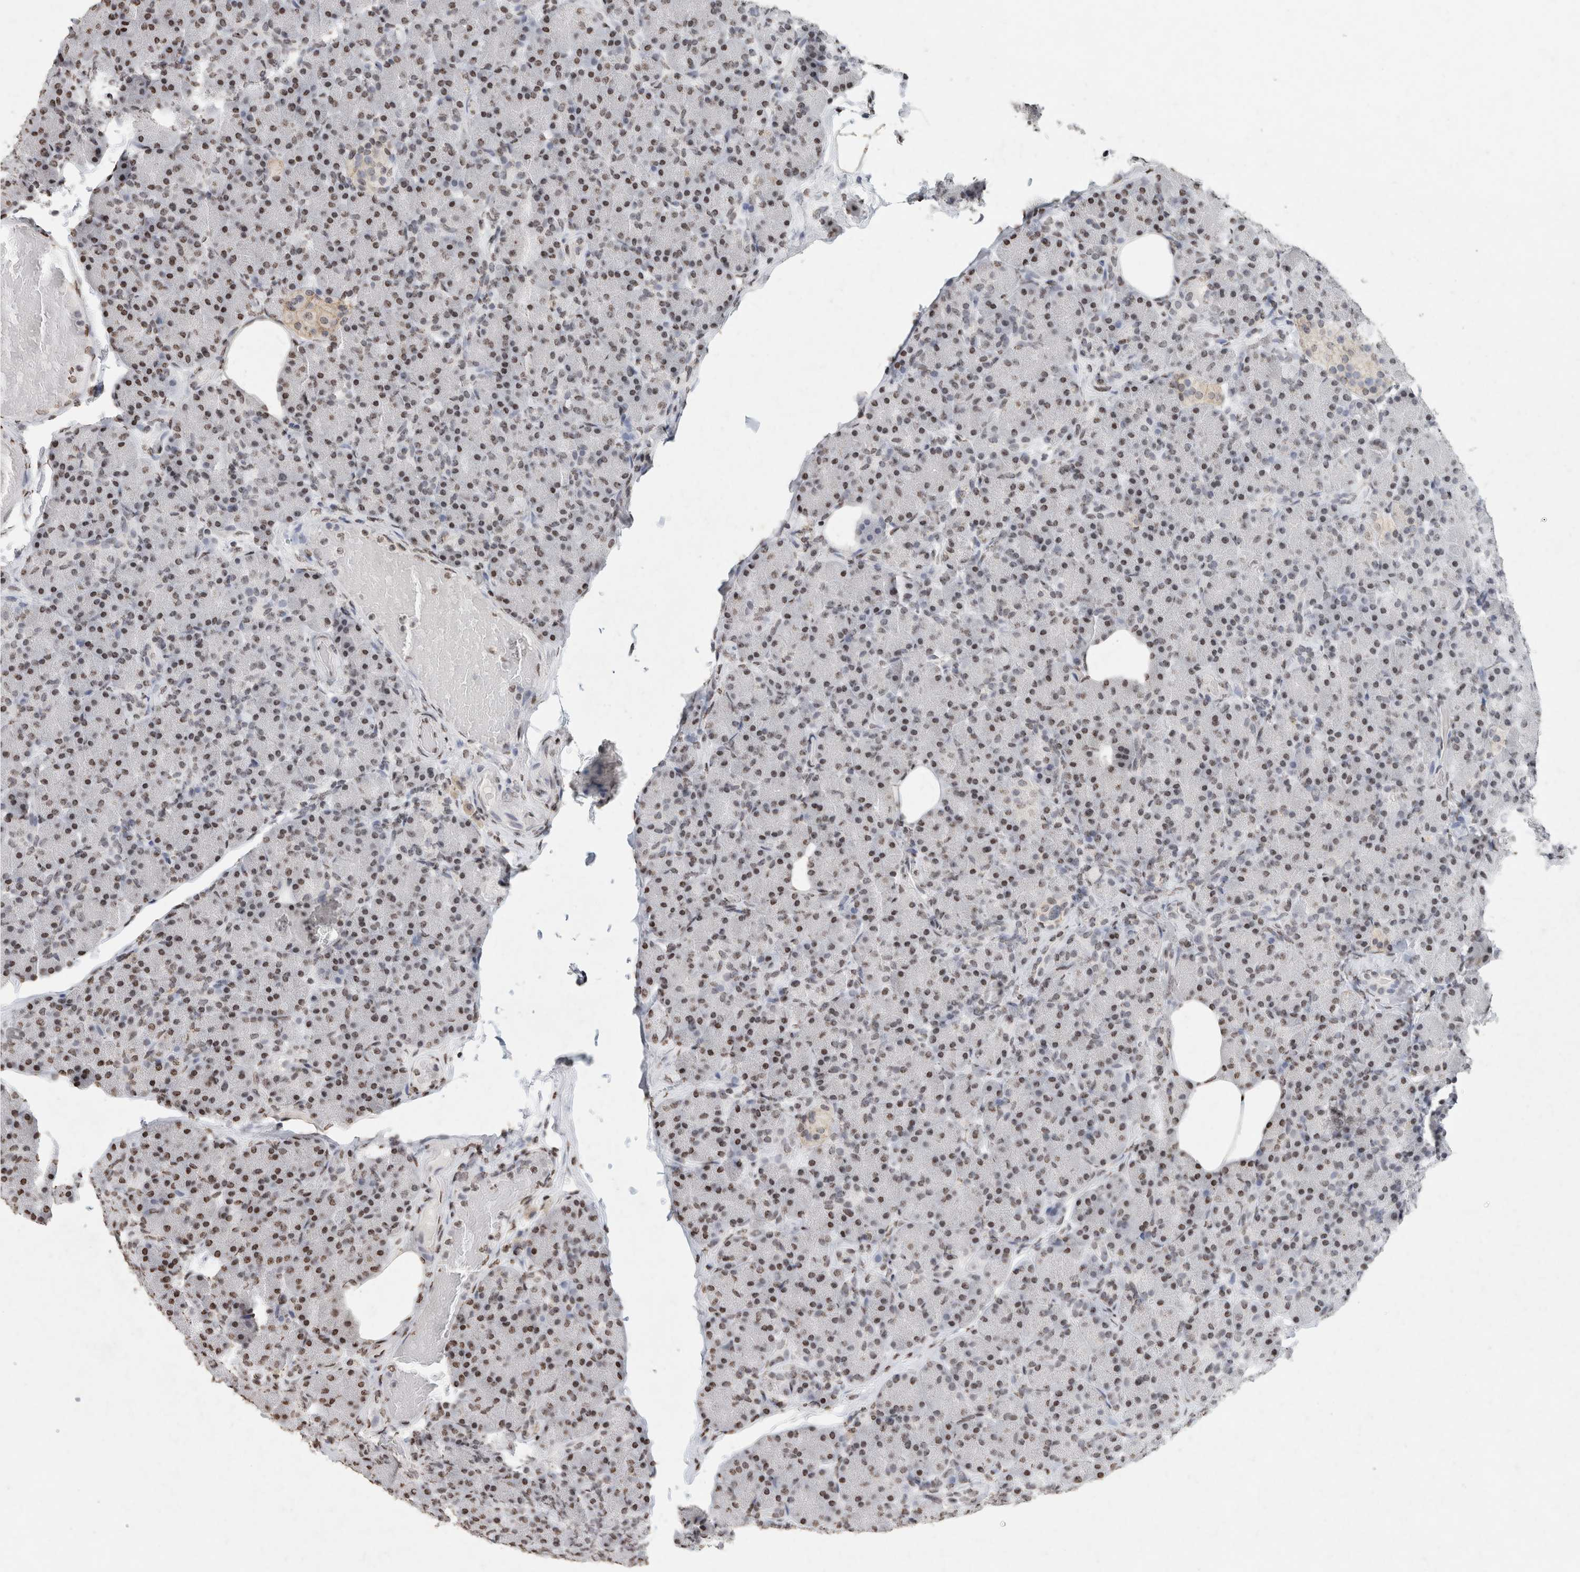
{"staining": {"intensity": "moderate", "quantity": ">75%", "location": "nuclear"}, "tissue": "pancreas", "cell_type": "Exocrine glandular cells", "image_type": "normal", "snomed": [{"axis": "morphology", "description": "Normal tissue, NOS"}, {"axis": "topography", "description": "Pancreas"}], "caption": "High-magnification brightfield microscopy of benign pancreas stained with DAB (3,3'-diaminobenzidine) (brown) and counterstained with hematoxylin (blue). exocrine glandular cells exhibit moderate nuclear expression is seen in approximately>75% of cells.", "gene": "CNTN1", "patient": {"sex": "female", "age": 43}}